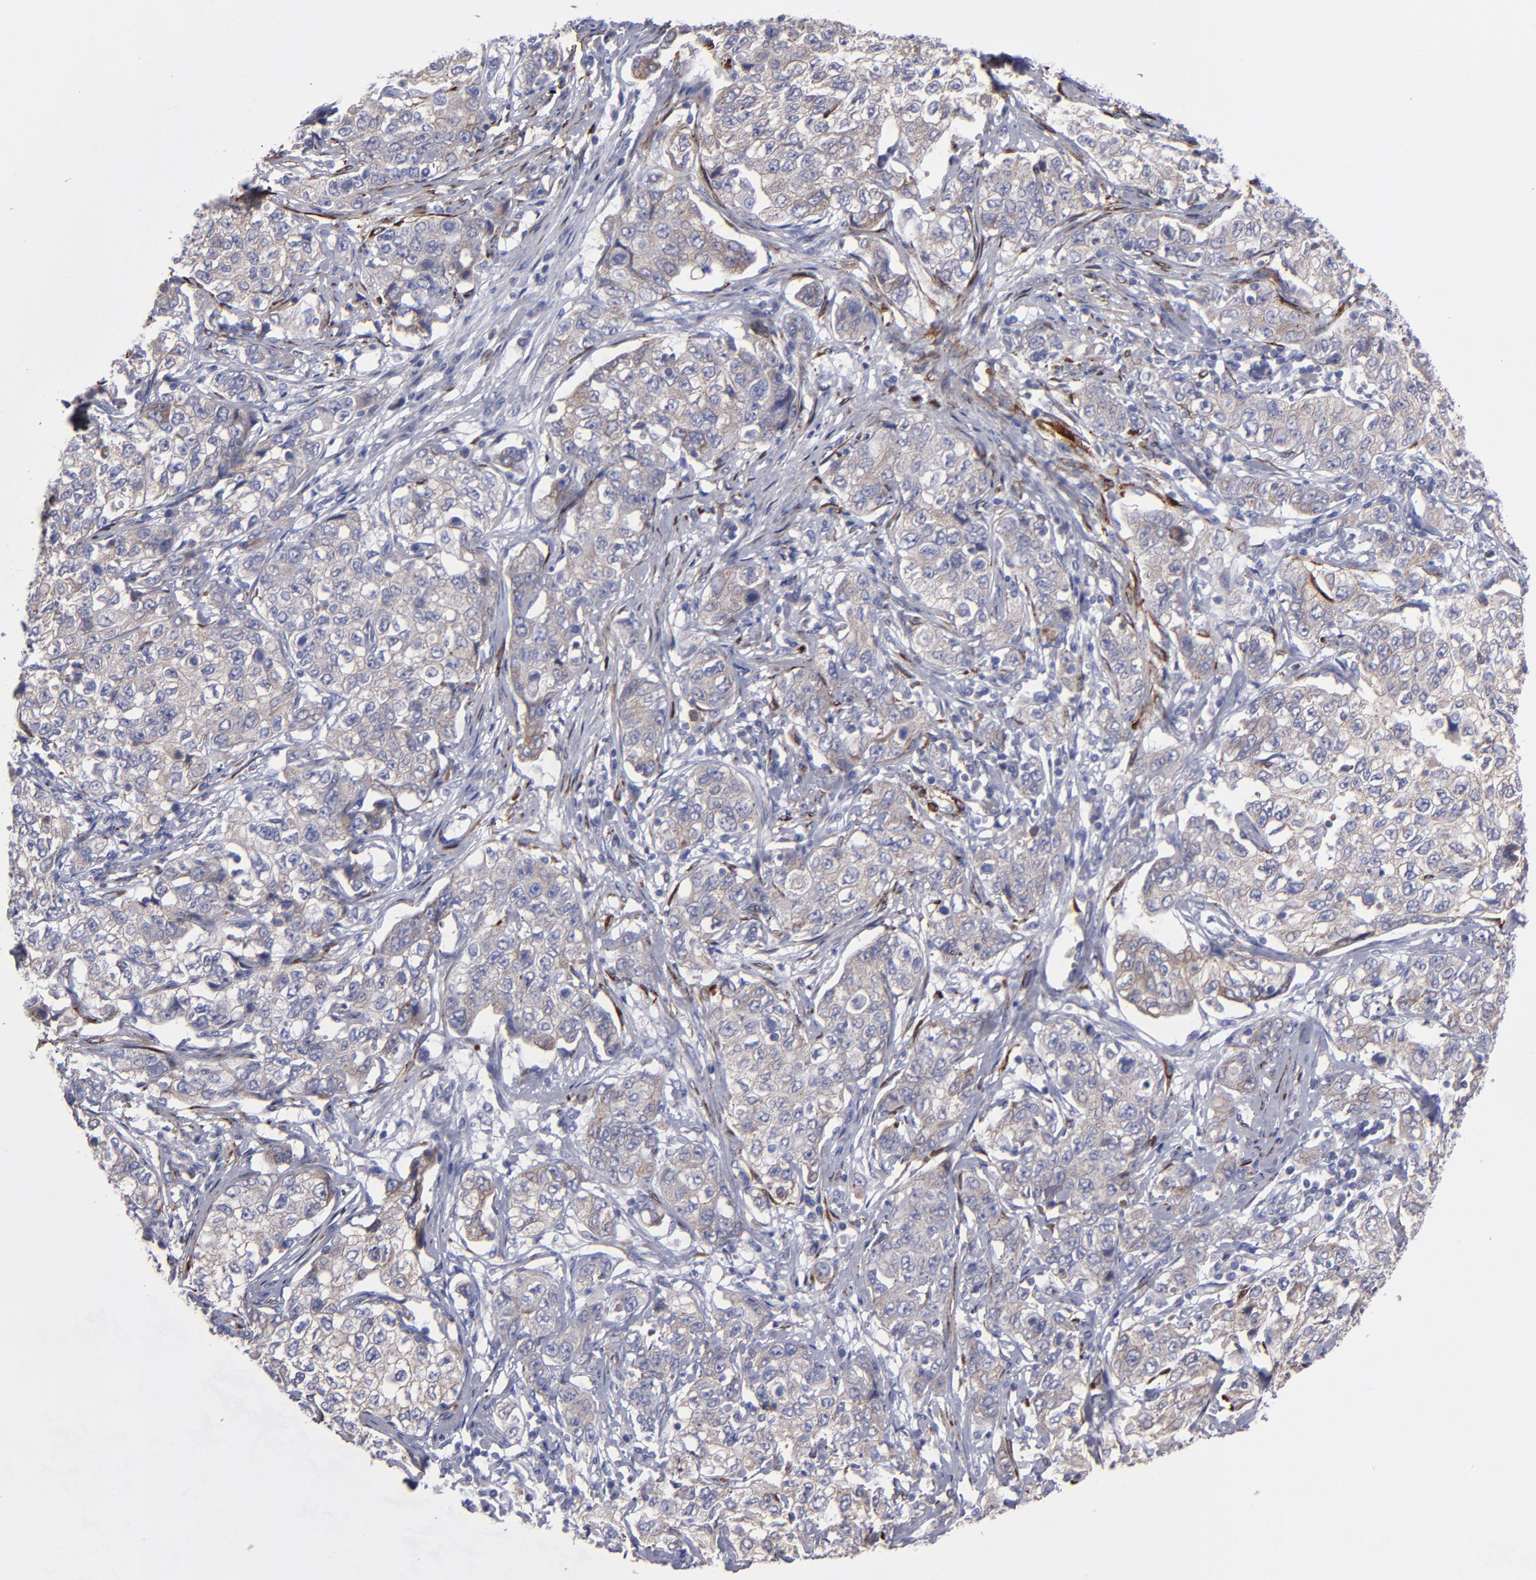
{"staining": {"intensity": "weak", "quantity": ">75%", "location": "cytoplasmic/membranous"}, "tissue": "stomach cancer", "cell_type": "Tumor cells", "image_type": "cancer", "snomed": [{"axis": "morphology", "description": "Adenocarcinoma, NOS"}, {"axis": "topography", "description": "Stomach"}], "caption": "This is an image of IHC staining of adenocarcinoma (stomach), which shows weak positivity in the cytoplasmic/membranous of tumor cells.", "gene": "SLMAP", "patient": {"sex": "male", "age": 48}}